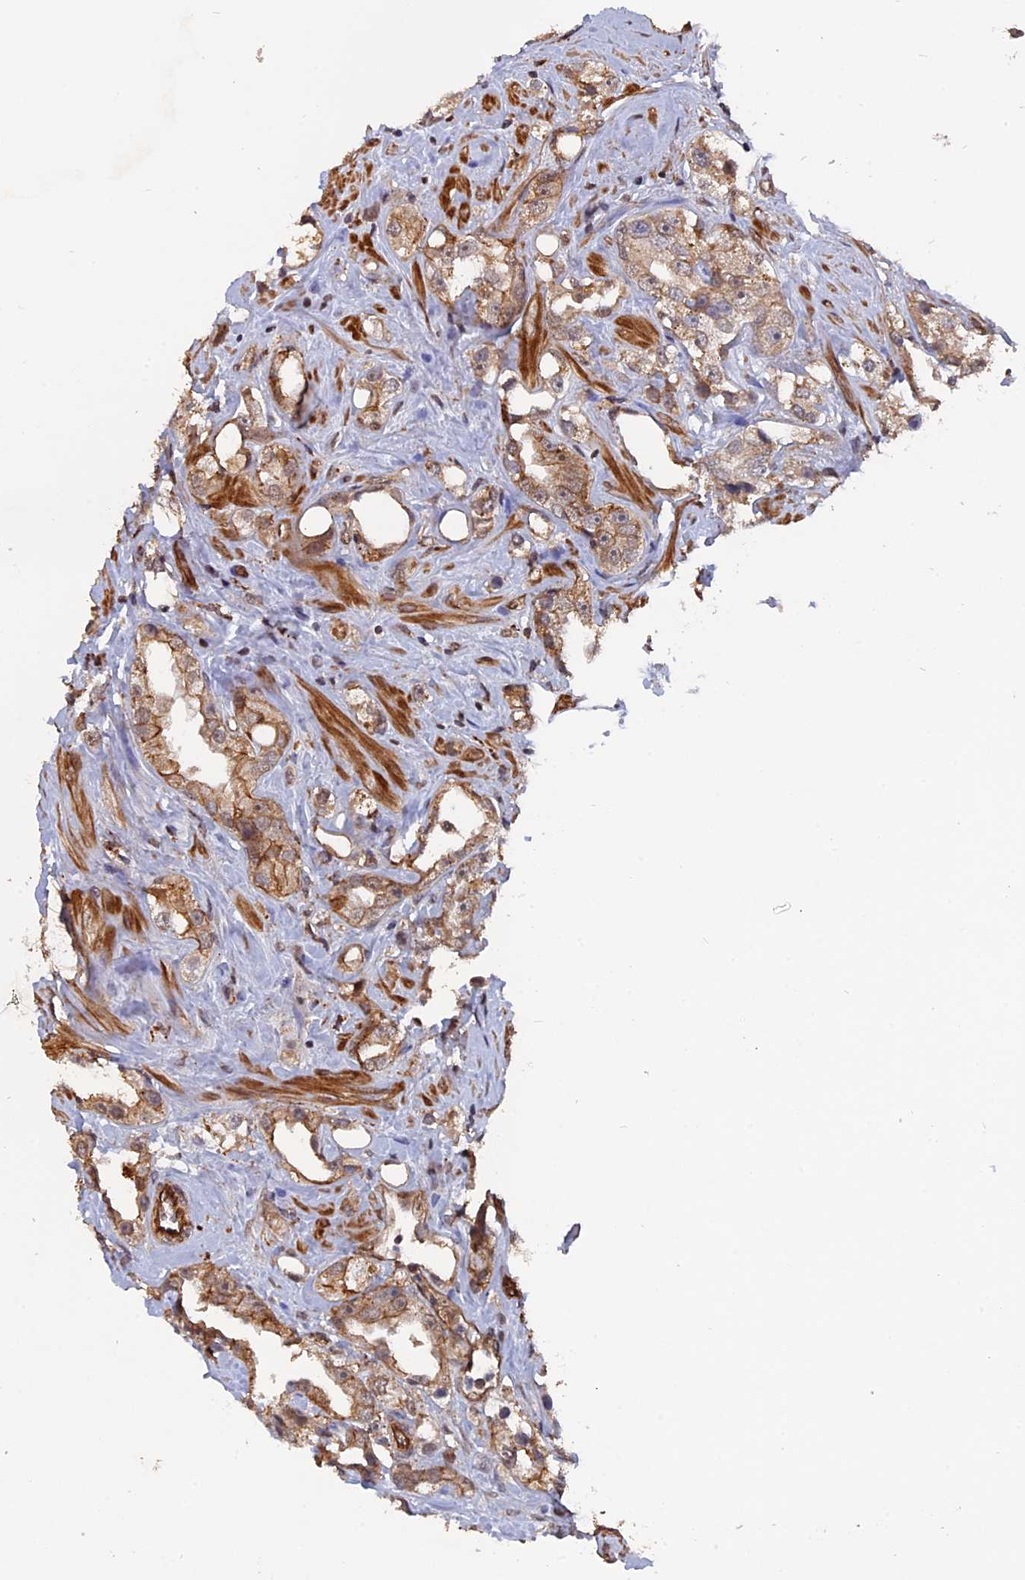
{"staining": {"intensity": "moderate", "quantity": ">75%", "location": "cytoplasmic/membranous"}, "tissue": "prostate cancer", "cell_type": "Tumor cells", "image_type": "cancer", "snomed": [{"axis": "morphology", "description": "Adenocarcinoma, NOS"}, {"axis": "topography", "description": "Prostate"}], "caption": "High-power microscopy captured an immunohistochemistry photomicrograph of adenocarcinoma (prostate), revealing moderate cytoplasmic/membranous positivity in about >75% of tumor cells.", "gene": "NOSIP", "patient": {"sex": "male", "age": 79}}